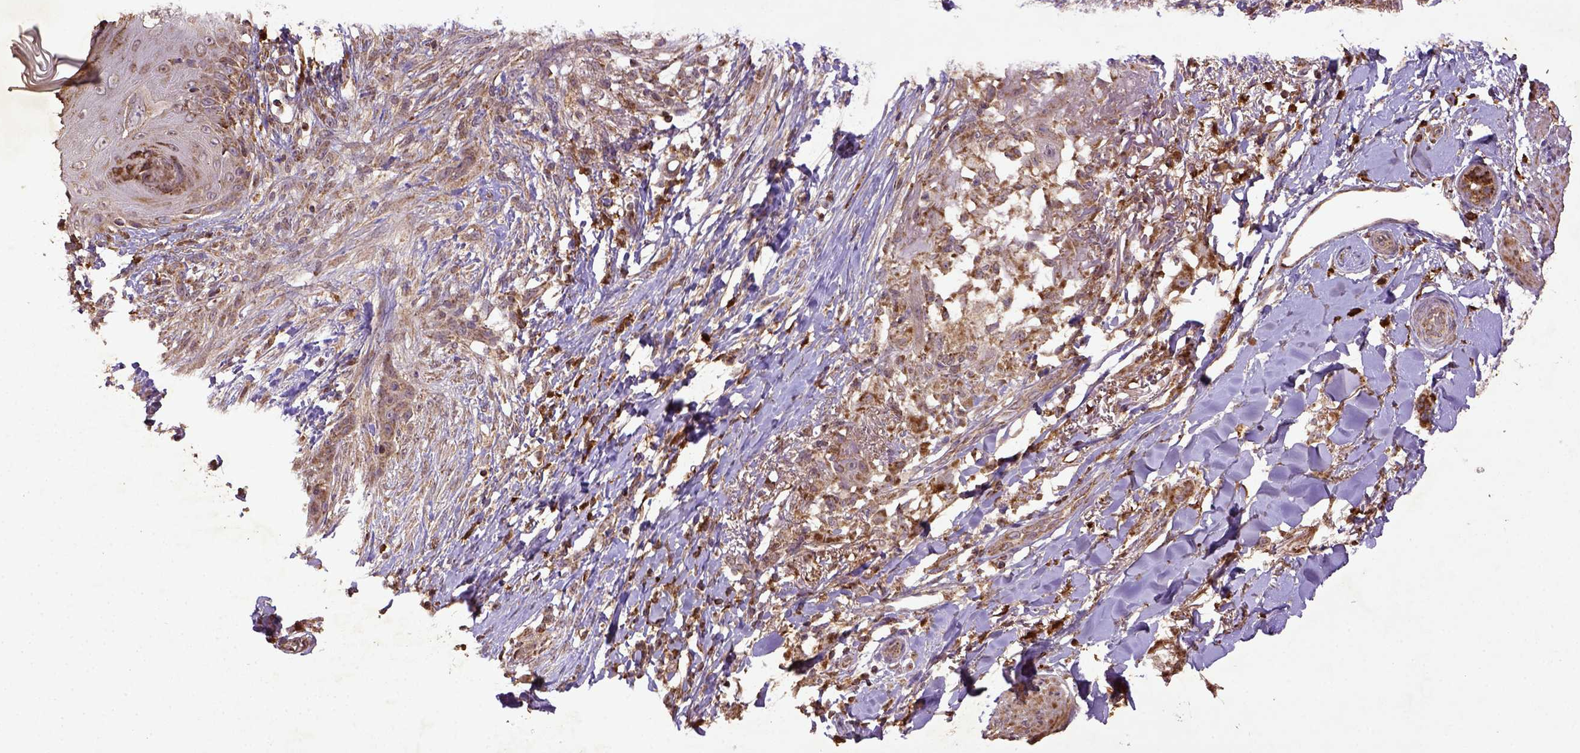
{"staining": {"intensity": "weak", "quantity": ">75%", "location": "cytoplasmic/membranous"}, "tissue": "skin cancer", "cell_type": "Tumor cells", "image_type": "cancer", "snomed": [{"axis": "morphology", "description": "Normal tissue, NOS"}, {"axis": "morphology", "description": "Basal cell carcinoma"}, {"axis": "topography", "description": "Skin"}], "caption": "Immunohistochemical staining of human skin basal cell carcinoma displays low levels of weak cytoplasmic/membranous staining in about >75% of tumor cells.", "gene": "MT-CO1", "patient": {"sex": "male", "age": 84}}